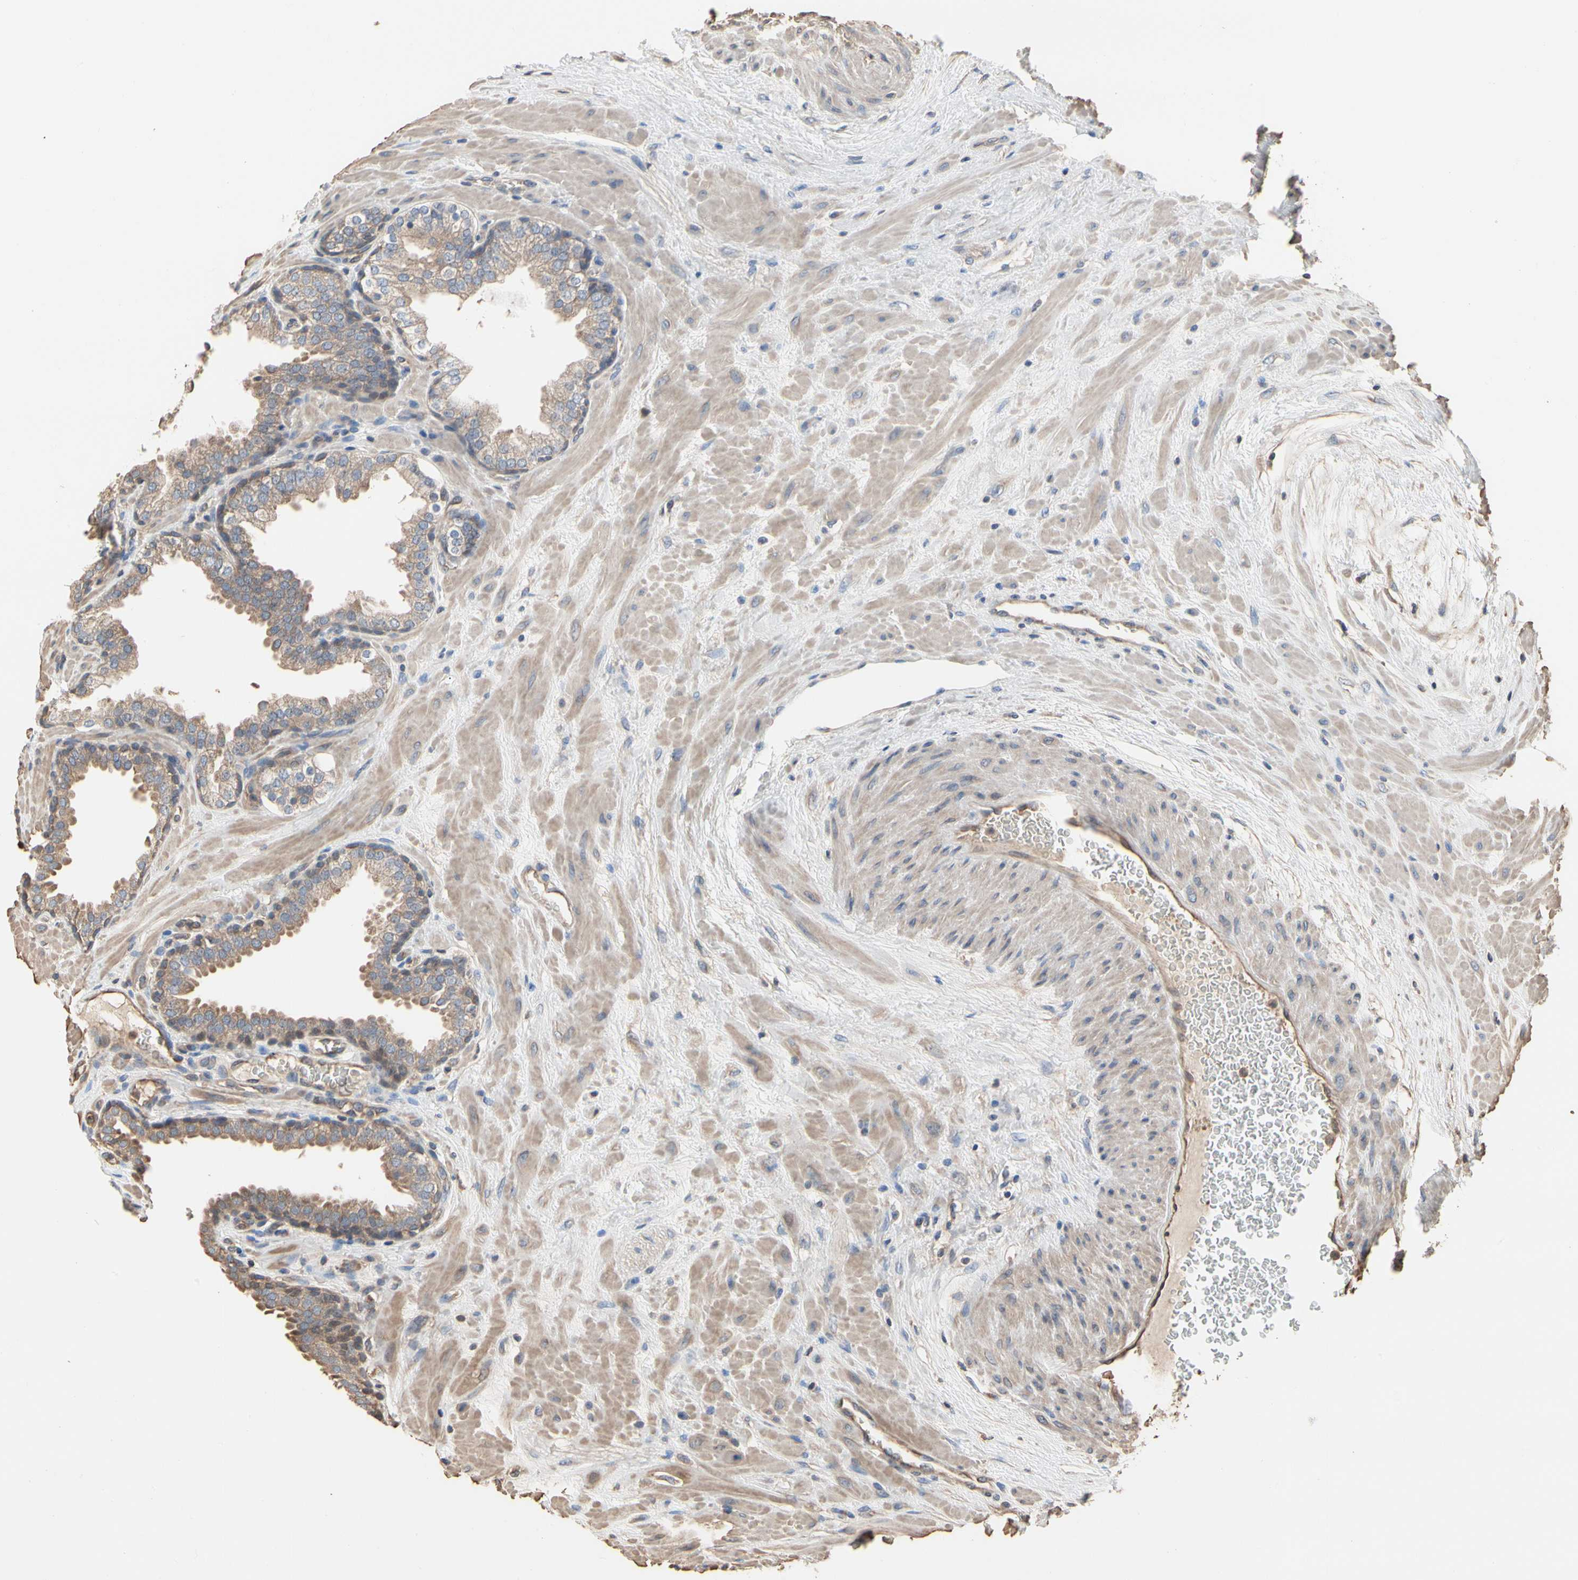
{"staining": {"intensity": "moderate", "quantity": "25%-75%", "location": "cytoplasmic/membranous"}, "tissue": "prostate", "cell_type": "Glandular cells", "image_type": "normal", "snomed": [{"axis": "morphology", "description": "Normal tissue, NOS"}, {"axis": "topography", "description": "Prostate"}], "caption": "Glandular cells display moderate cytoplasmic/membranous expression in approximately 25%-75% of cells in benign prostate.", "gene": "PDZK1", "patient": {"sex": "male", "age": 51}}